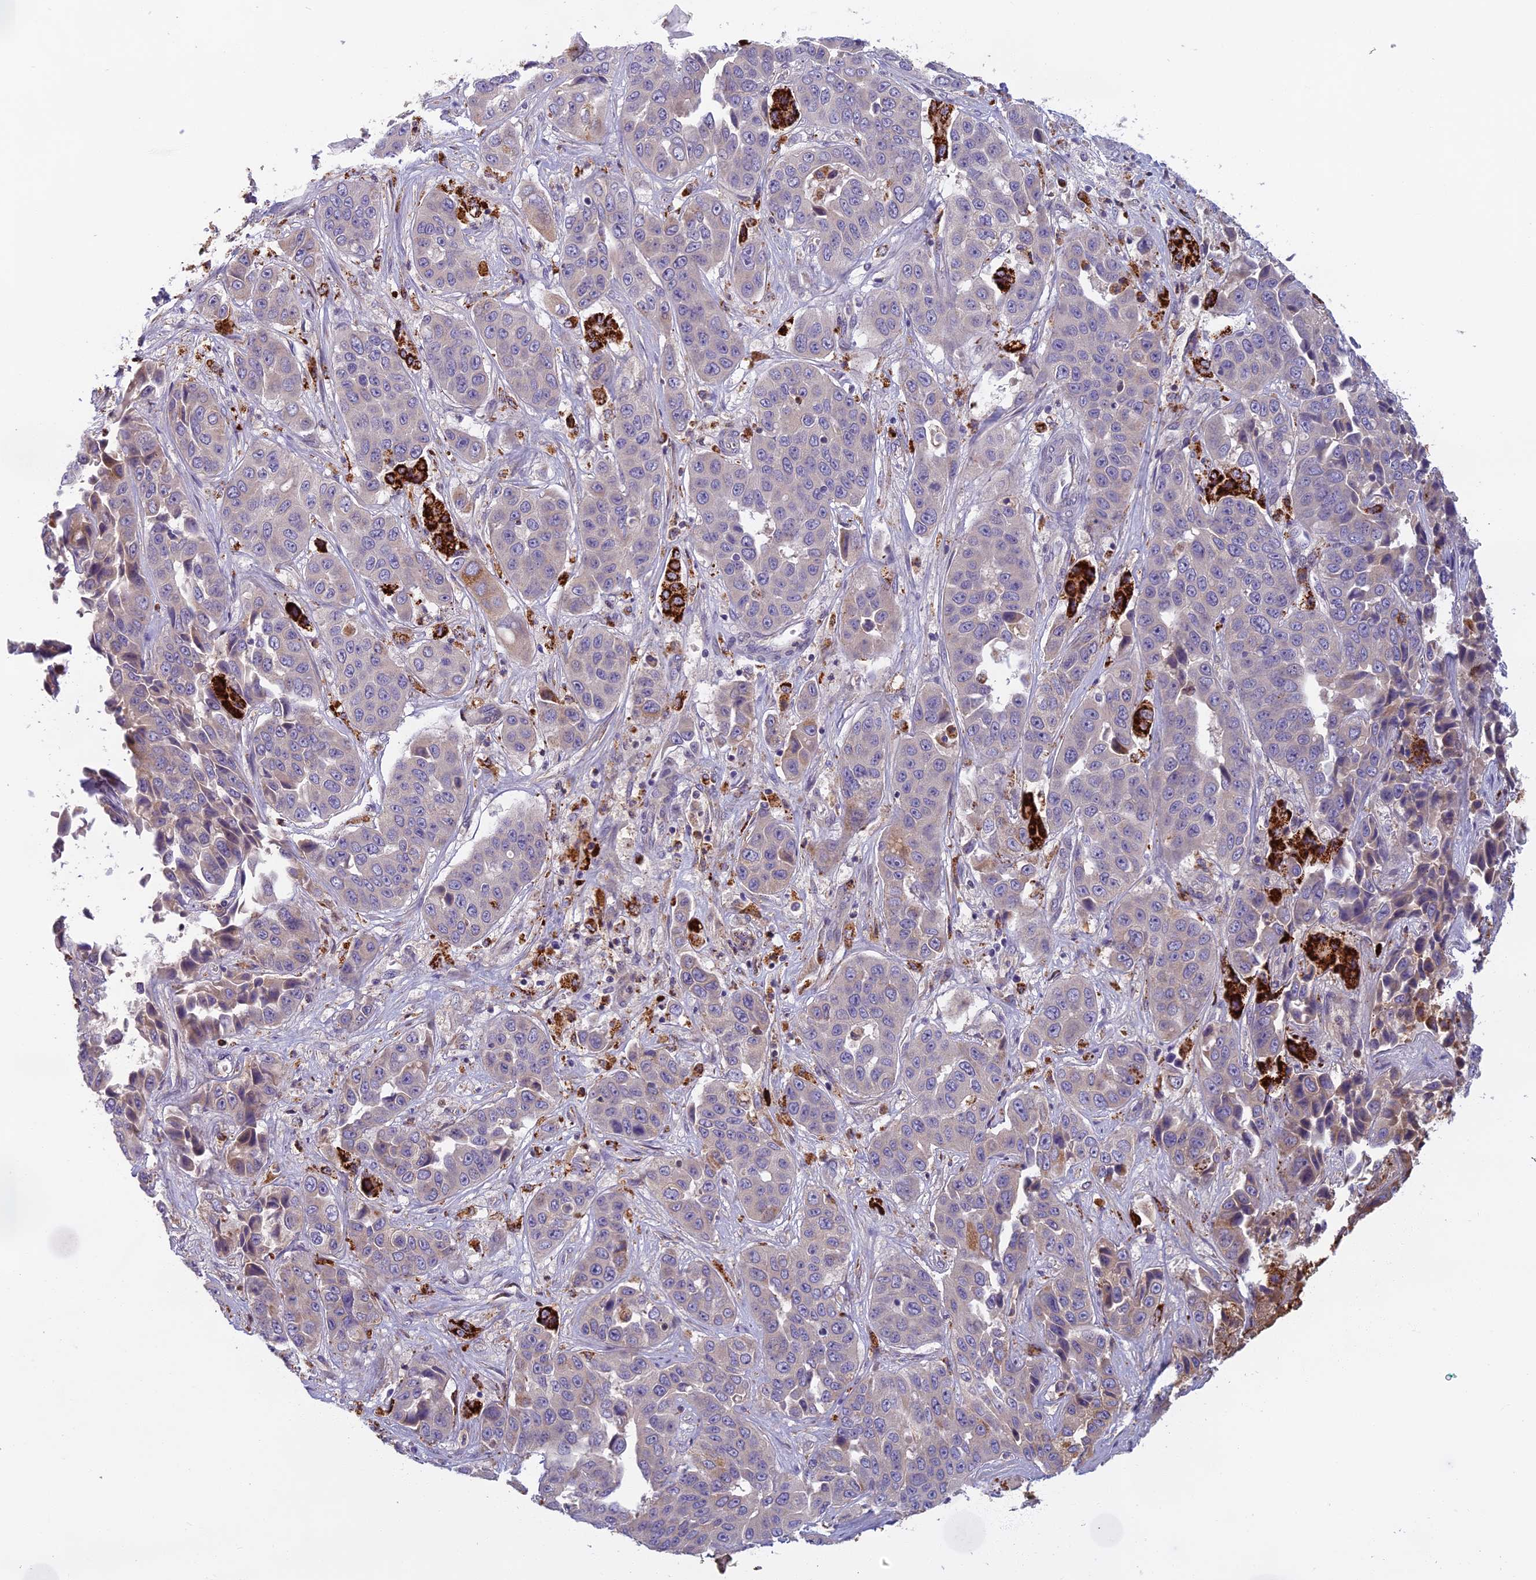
{"staining": {"intensity": "negative", "quantity": "none", "location": "none"}, "tissue": "liver cancer", "cell_type": "Tumor cells", "image_type": "cancer", "snomed": [{"axis": "morphology", "description": "Cholangiocarcinoma"}, {"axis": "topography", "description": "Liver"}], "caption": "The immunohistochemistry (IHC) photomicrograph has no significant positivity in tumor cells of cholangiocarcinoma (liver) tissue.", "gene": "SEMA7A", "patient": {"sex": "female", "age": 52}}